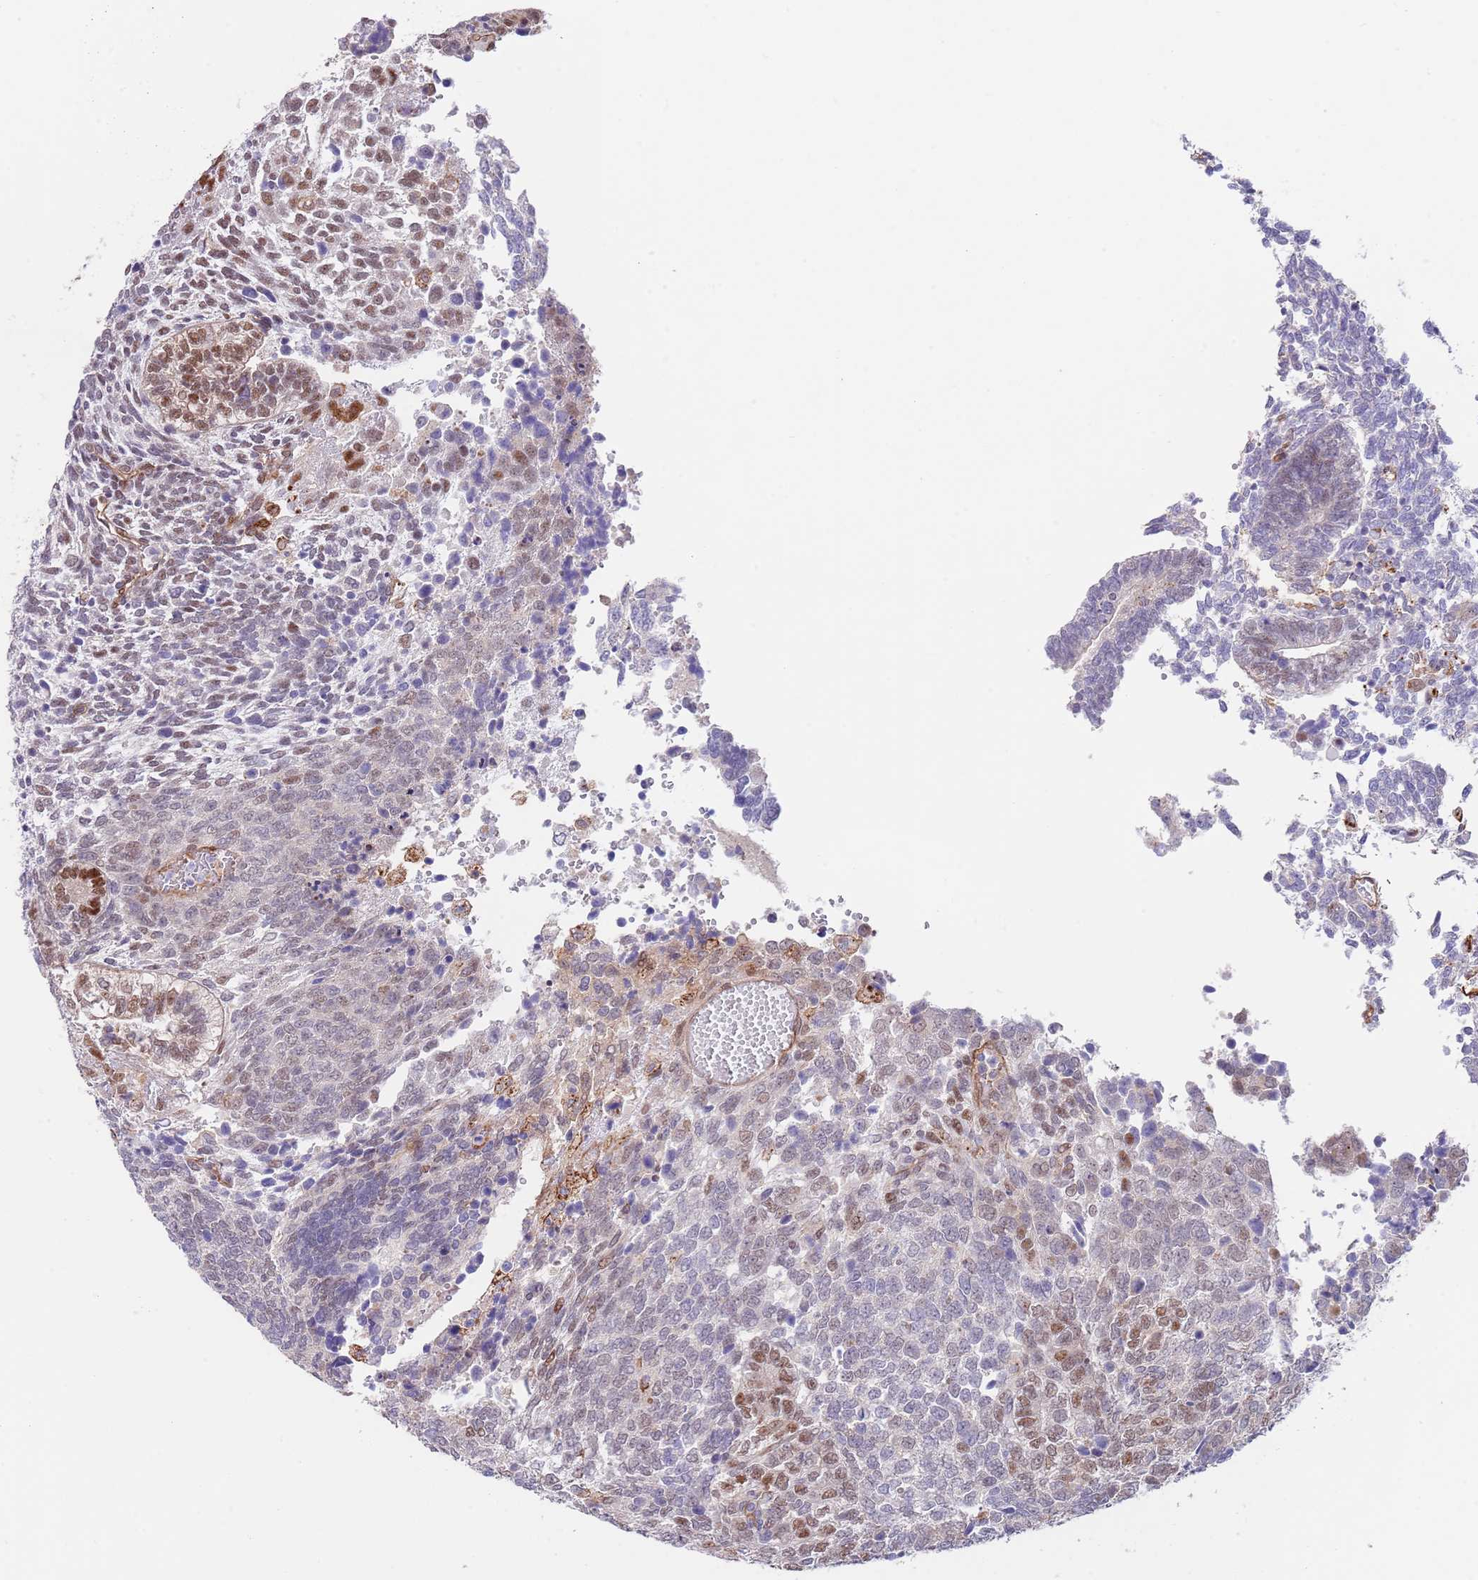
{"staining": {"intensity": "moderate", "quantity": "25%-75%", "location": "nuclear"}, "tissue": "testis cancer", "cell_type": "Tumor cells", "image_type": "cancer", "snomed": [{"axis": "morphology", "description": "Carcinoma, Embryonal, NOS"}, {"axis": "topography", "description": "Testis"}], "caption": "Immunohistochemistry (IHC) (DAB (3,3'-diaminobenzidine)) staining of testis embryonal carcinoma shows moderate nuclear protein staining in approximately 25%-75% of tumor cells.", "gene": "BPNT1", "patient": {"sex": "male", "age": 23}}